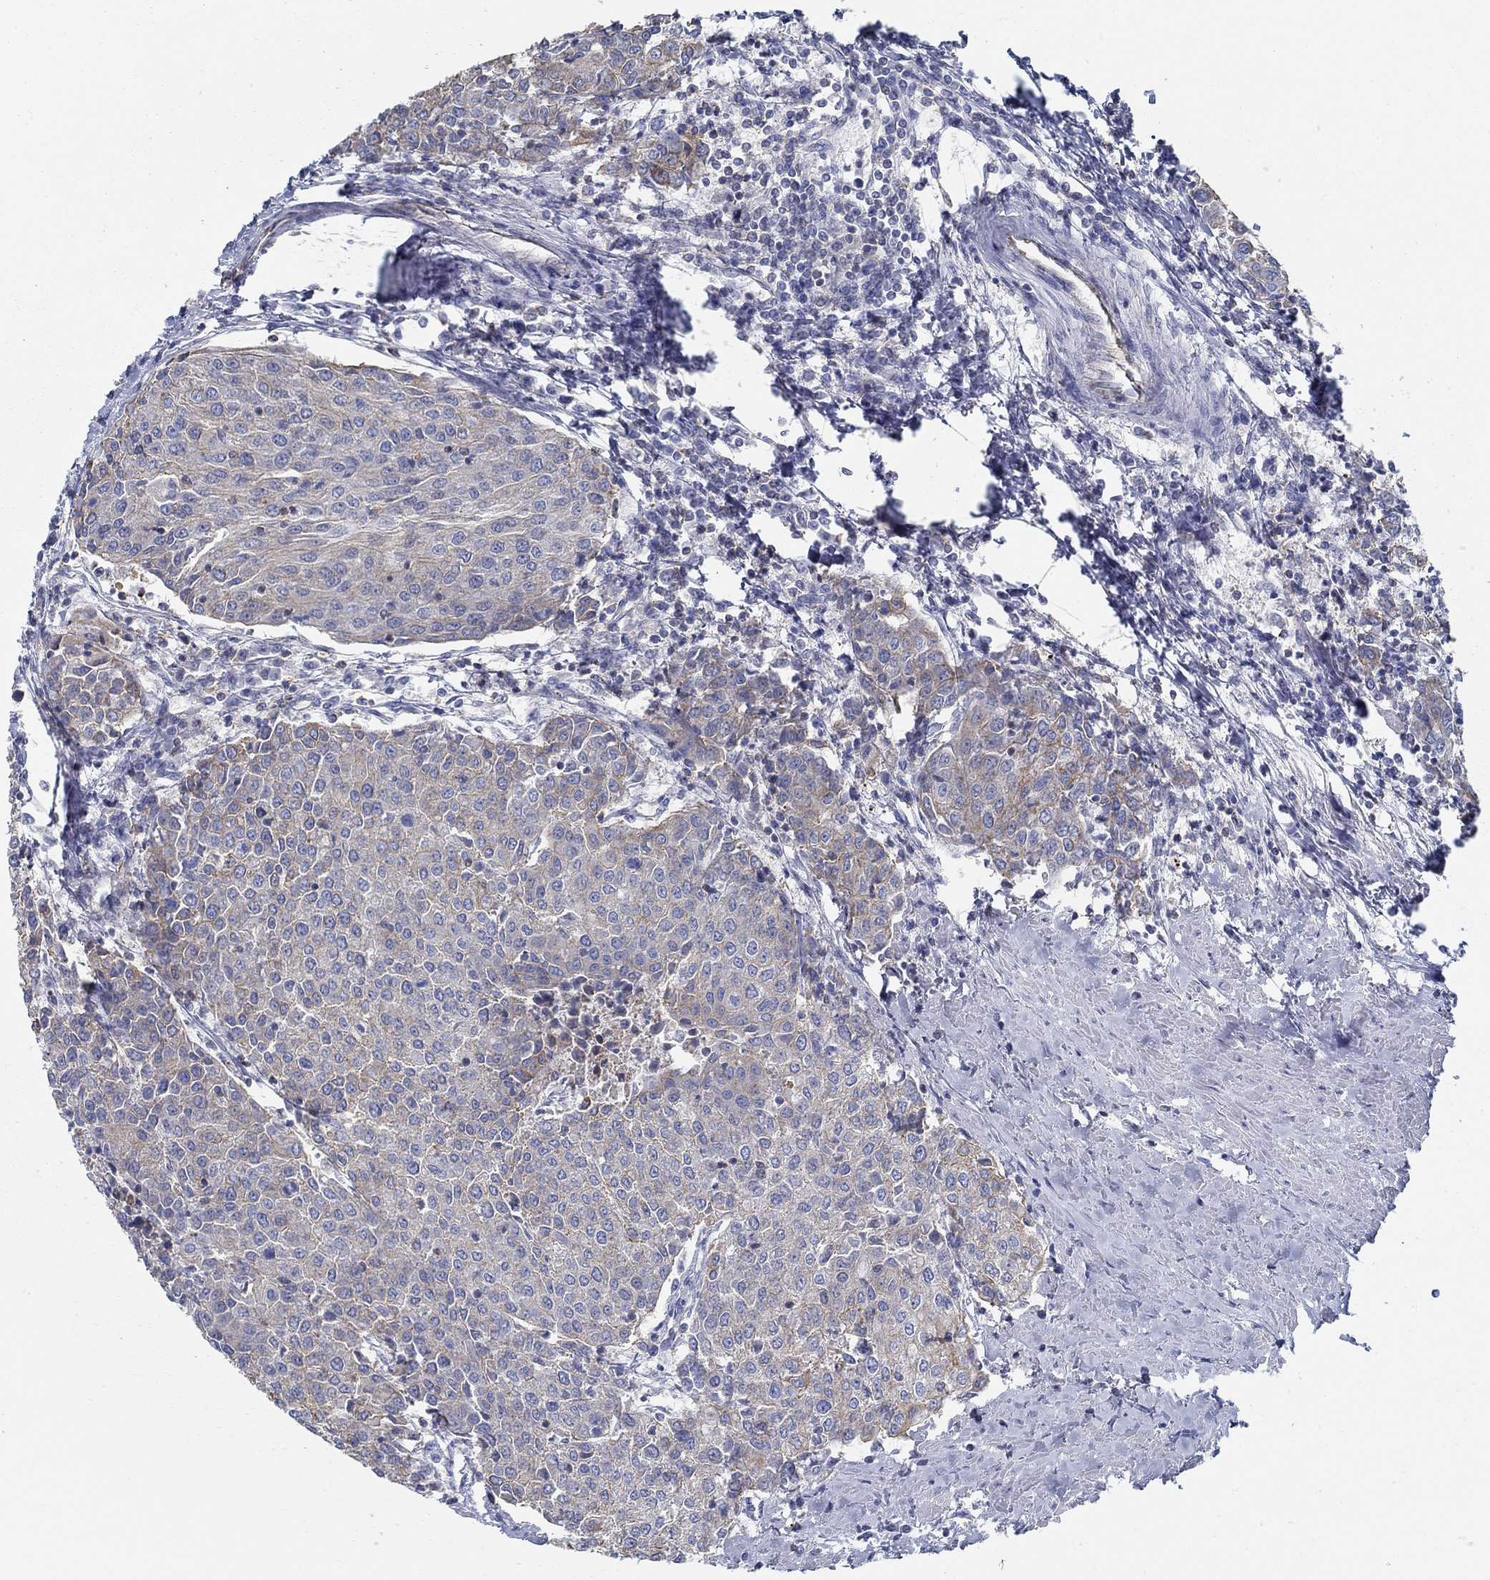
{"staining": {"intensity": "weak", "quantity": "<25%", "location": "cytoplasmic/membranous"}, "tissue": "urothelial cancer", "cell_type": "Tumor cells", "image_type": "cancer", "snomed": [{"axis": "morphology", "description": "Urothelial carcinoma, High grade"}, {"axis": "topography", "description": "Urinary bladder"}], "caption": "A histopathology image of human urothelial carcinoma (high-grade) is negative for staining in tumor cells.", "gene": "BBOF1", "patient": {"sex": "female", "age": 85}}